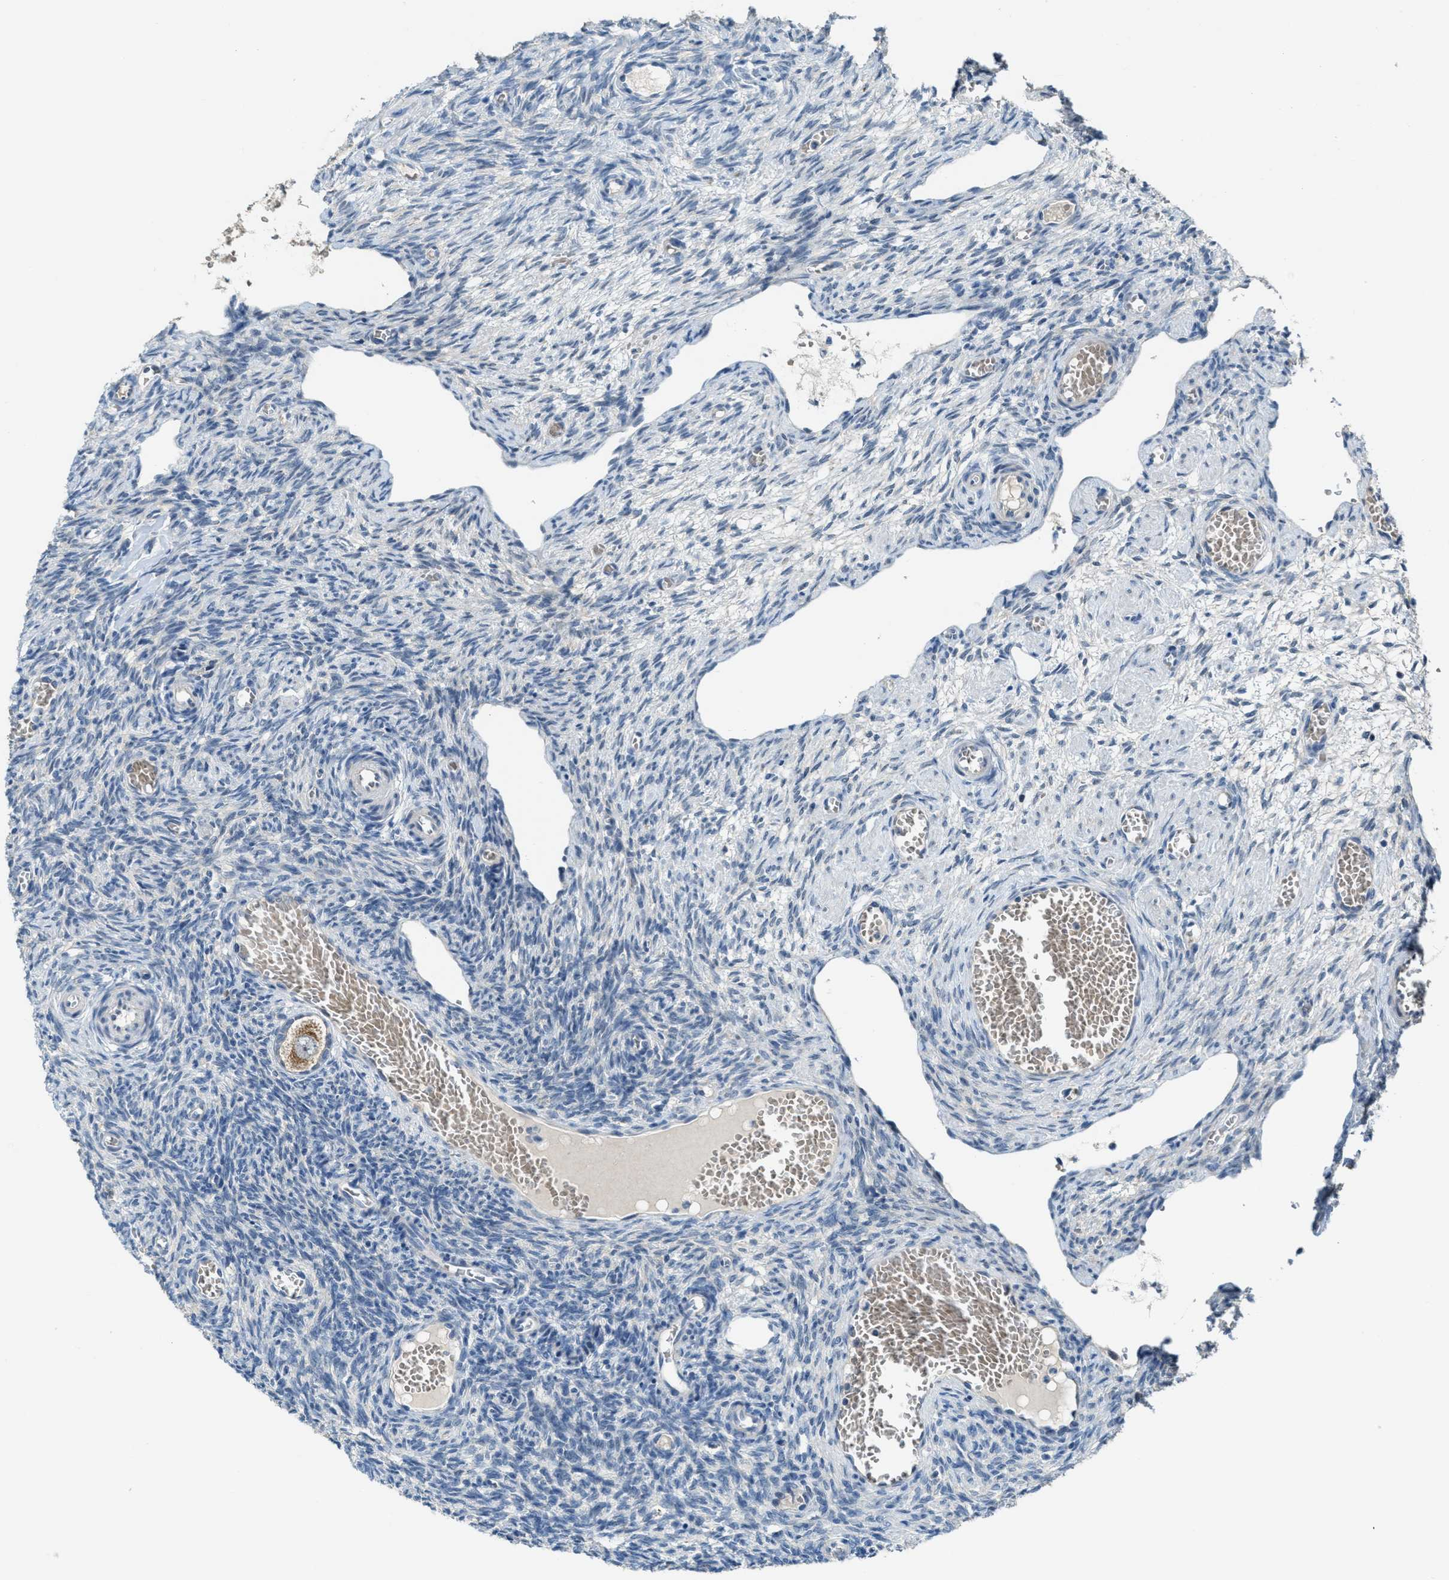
{"staining": {"intensity": "weak", "quantity": "<25%", "location": "cytoplasmic/membranous"}, "tissue": "ovary", "cell_type": "Follicle cells", "image_type": "normal", "snomed": [{"axis": "morphology", "description": "Normal tissue, NOS"}, {"axis": "topography", "description": "Ovary"}], "caption": "This is a histopathology image of IHC staining of benign ovary, which shows no staining in follicle cells. Nuclei are stained in blue.", "gene": "CDON", "patient": {"sex": "female", "age": 27}}